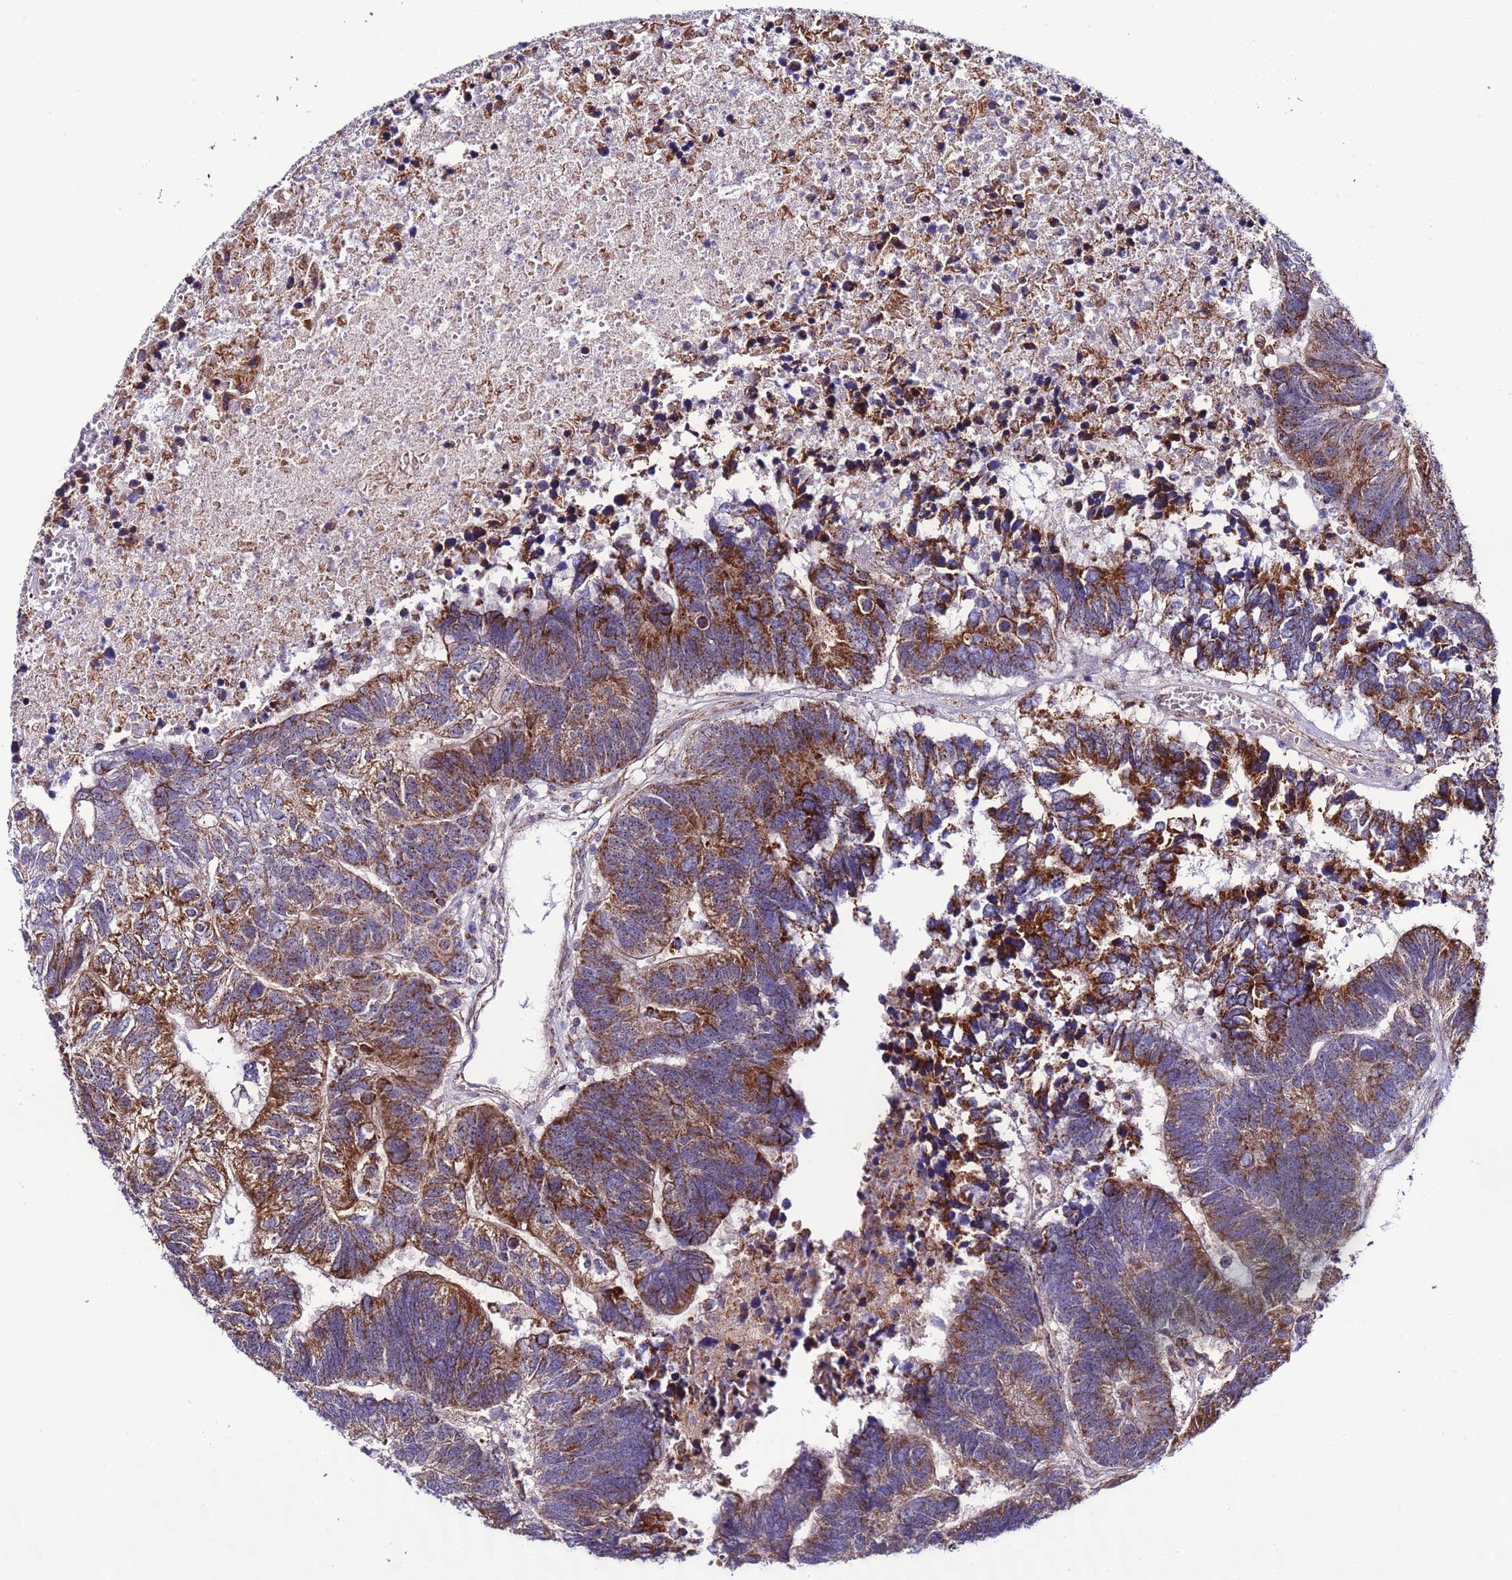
{"staining": {"intensity": "strong", "quantity": ">75%", "location": "cytoplasmic/membranous"}, "tissue": "colorectal cancer", "cell_type": "Tumor cells", "image_type": "cancer", "snomed": [{"axis": "morphology", "description": "Adenocarcinoma, NOS"}, {"axis": "topography", "description": "Colon"}], "caption": "Adenocarcinoma (colorectal) stained for a protein (brown) exhibits strong cytoplasmic/membranous positive expression in about >75% of tumor cells.", "gene": "UEVLD", "patient": {"sex": "female", "age": 48}}